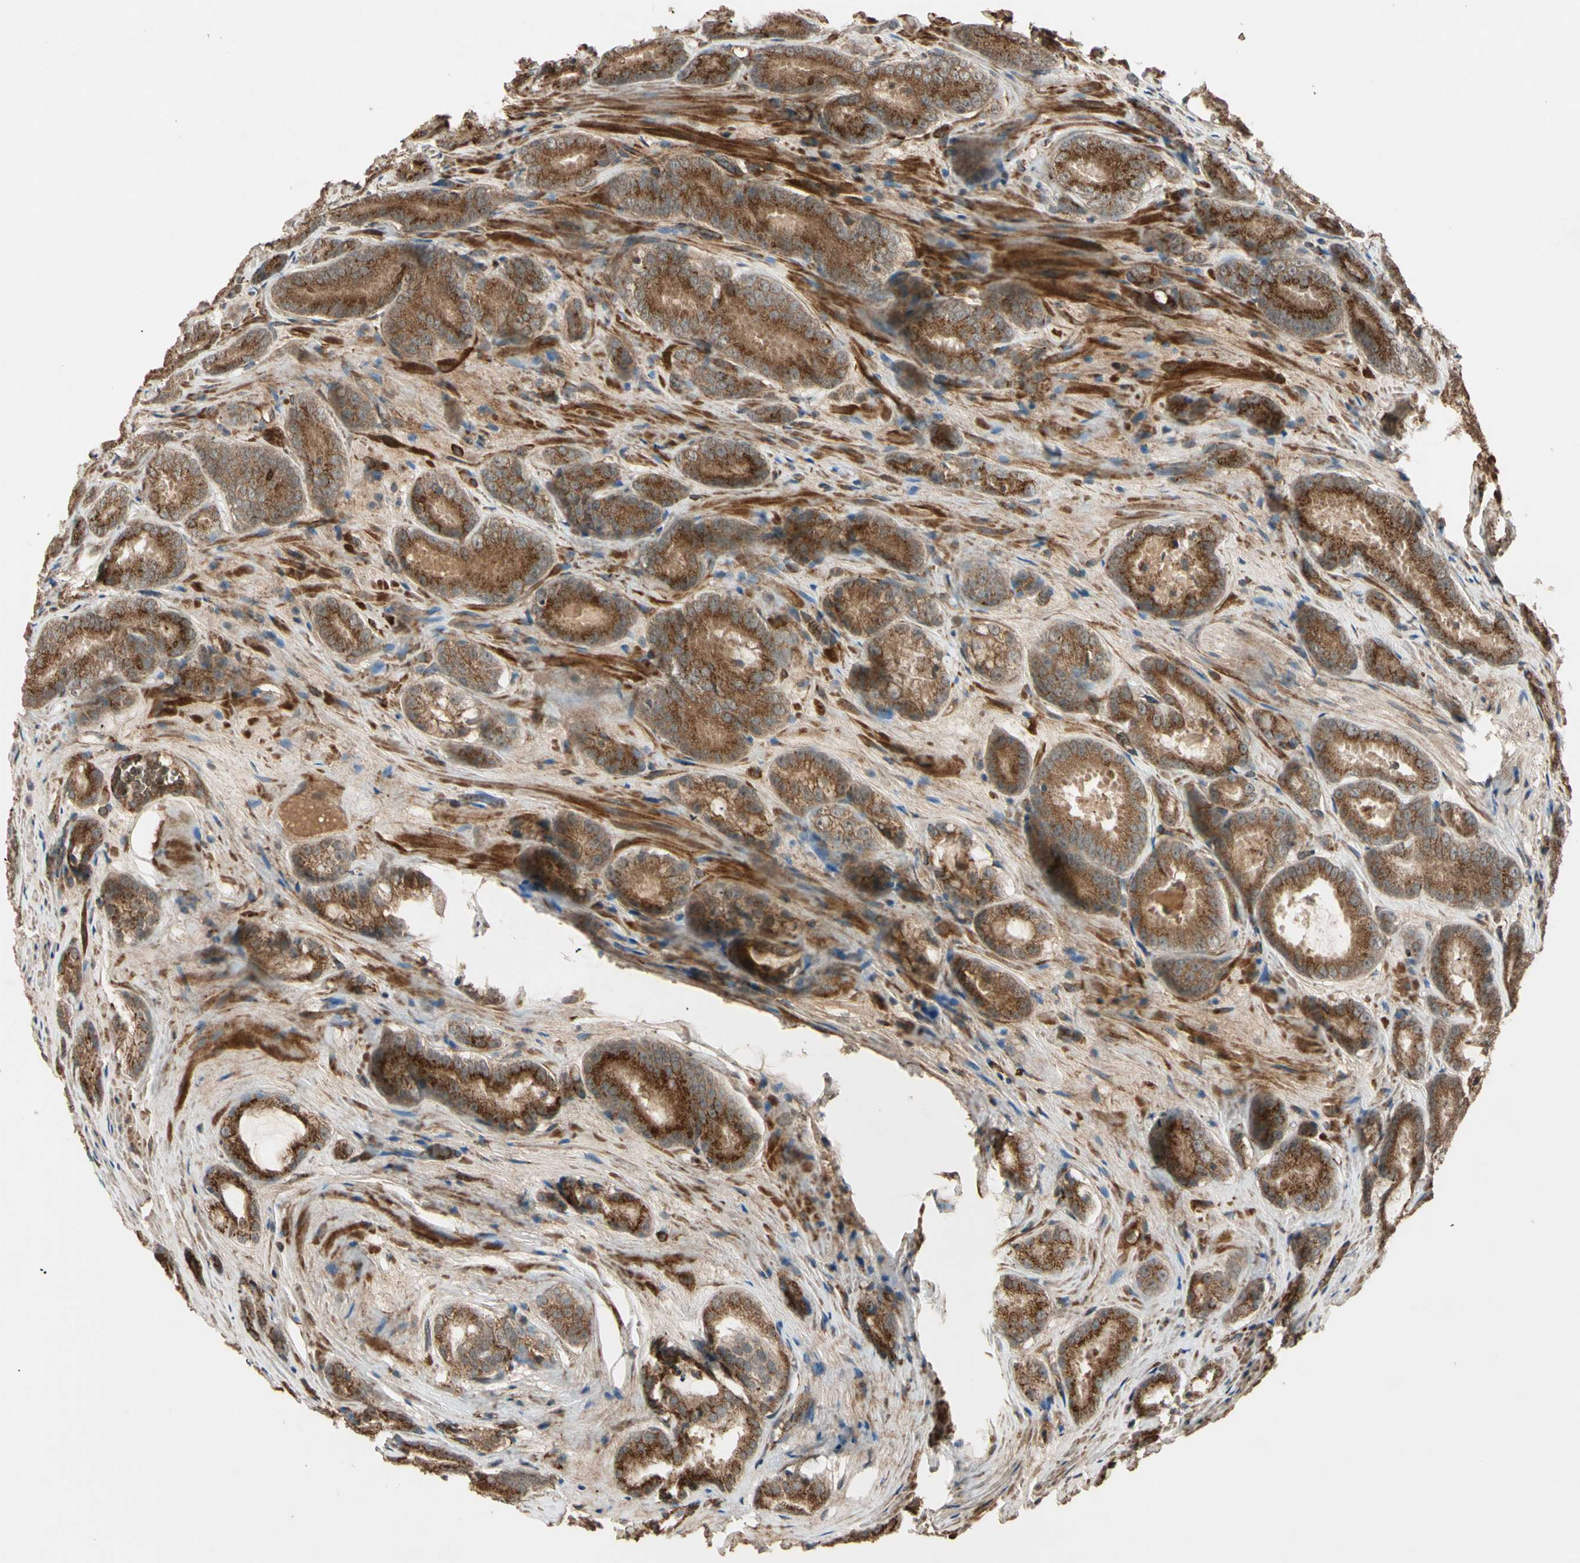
{"staining": {"intensity": "strong", "quantity": ">75%", "location": "cytoplasmic/membranous"}, "tissue": "prostate cancer", "cell_type": "Tumor cells", "image_type": "cancer", "snomed": [{"axis": "morphology", "description": "Adenocarcinoma, High grade"}, {"axis": "topography", "description": "Prostate"}], "caption": "Brown immunohistochemical staining in prostate adenocarcinoma (high-grade) reveals strong cytoplasmic/membranous expression in approximately >75% of tumor cells.", "gene": "GCK", "patient": {"sex": "male", "age": 64}}